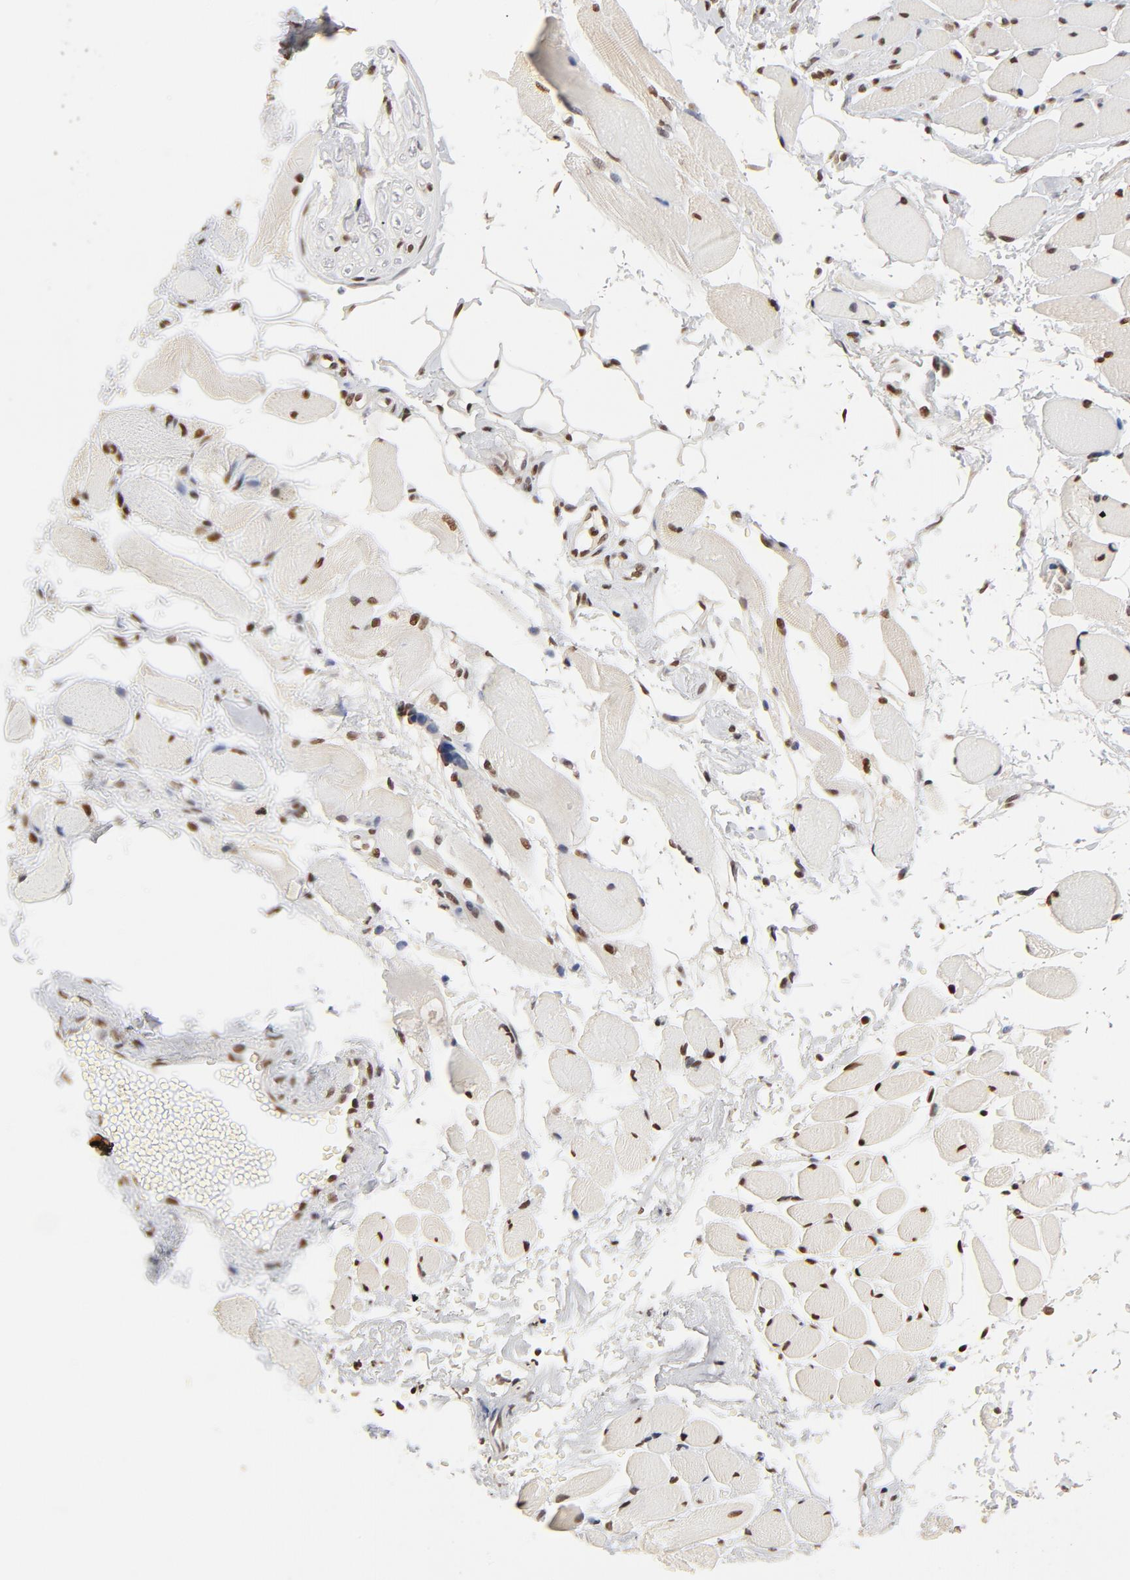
{"staining": {"intensity": "moderate", "quantity": ">75%", "location": "nuclear"}, "tissue": "adipose tissue", "cell_type": "Adipocytes", "image_type": "normal", "snomed": [{"axis": "morphology", "description": "Normal tissue, NOS"}, {"axis": "morphology", "description": "Squamous cell carcinoma, NOS"}, {"axis": "topography", "description": "Skeletal muscle"}, {"axis": "topography", "description": "Soft tissue"}, {"axis": "topography", "description": "Oral tissue"}], "caption": "Immunohistochemistry of unremarkable human adipose tissue displays medium levels of moderate nuclear positivity in approximately >75% of adipocytes. (DAB (3,3'-diaminobenzidine) = brown stain, brightfield microscopy at high magnification).", "gene": "TP53BP1", "patient": {"sex": "male", "age": 54}}